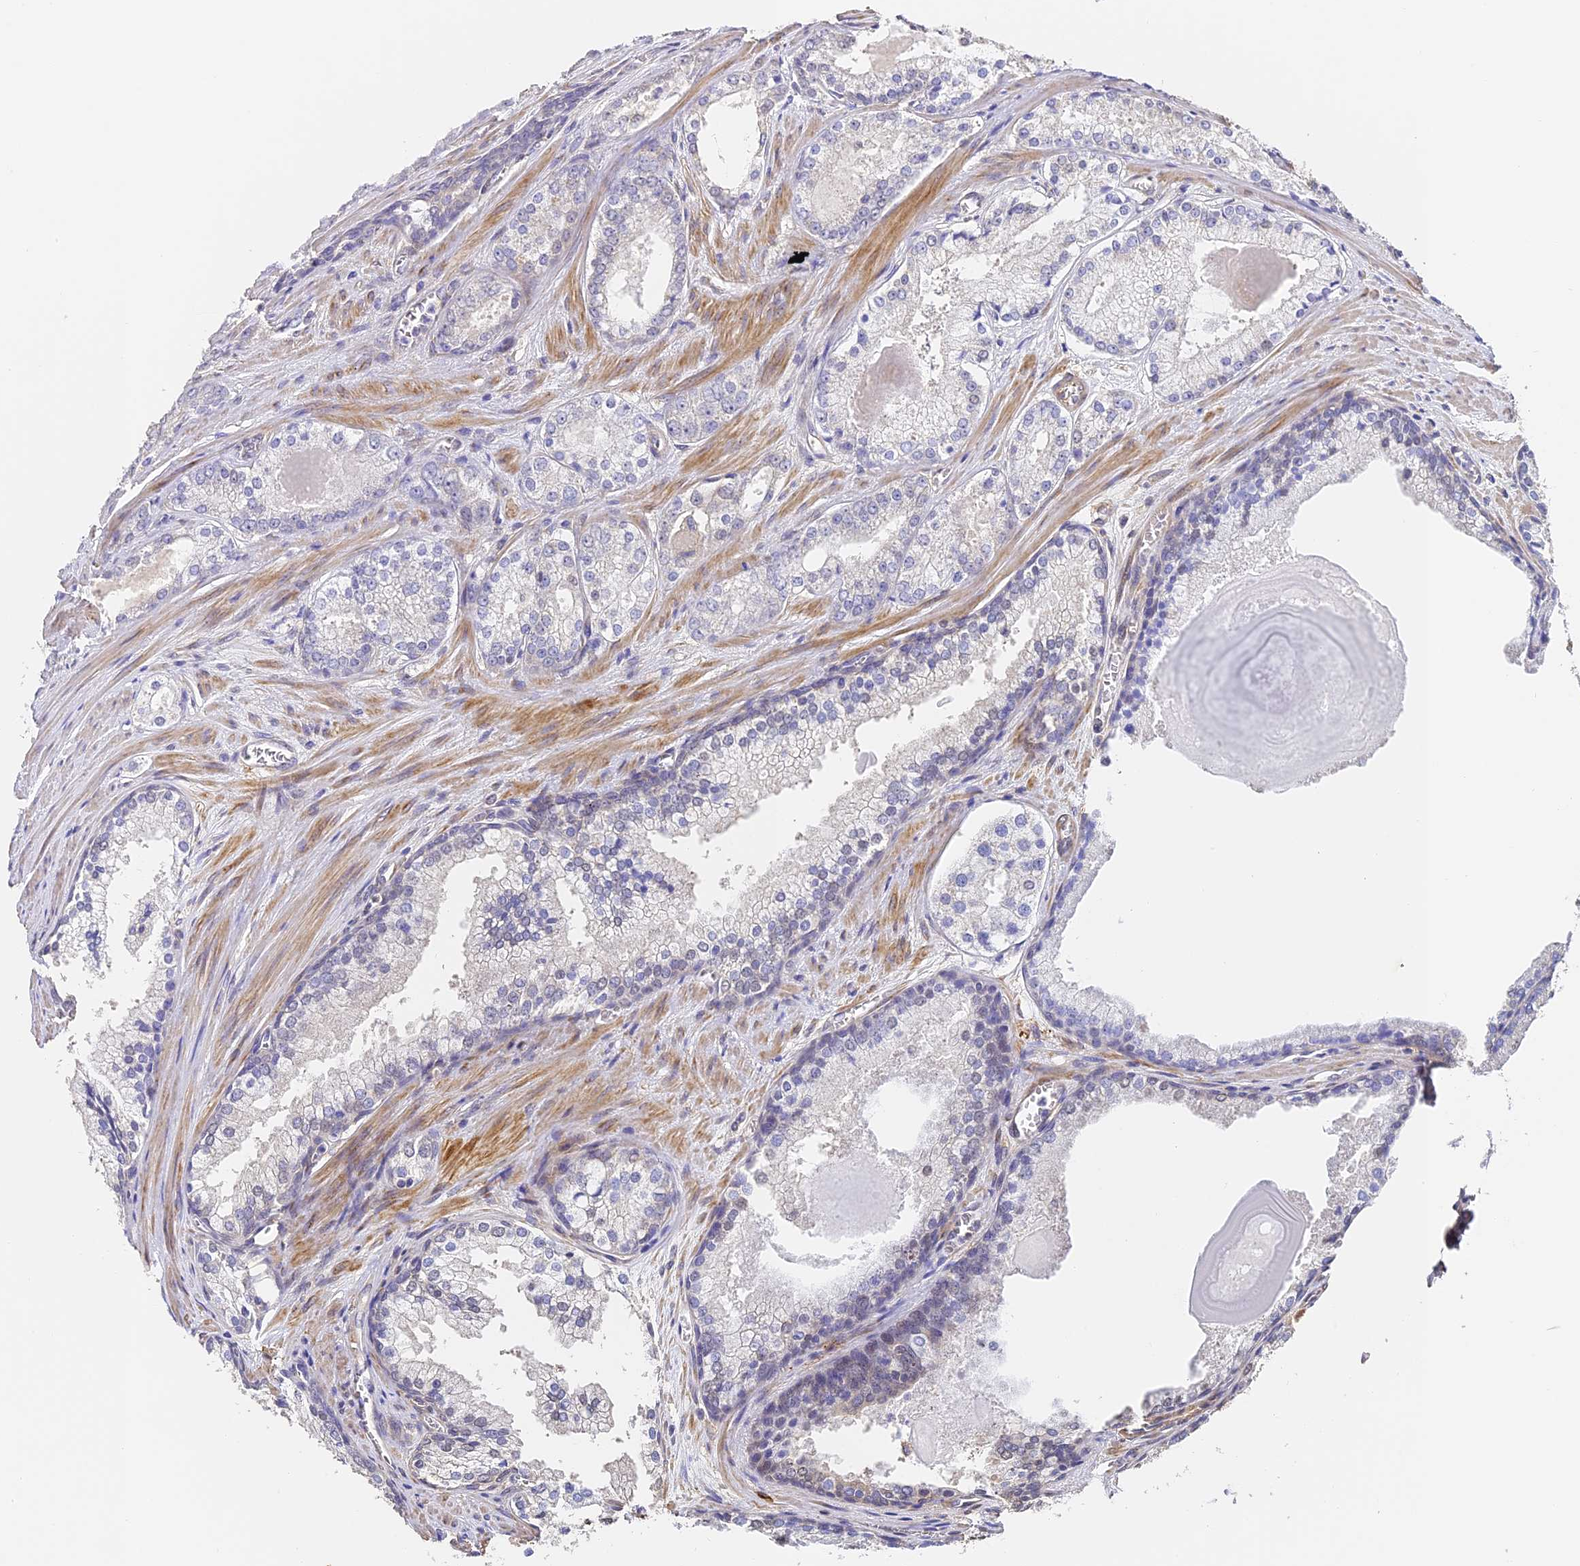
{"staining": {"intensity": "negative", "quantity": "none", "location": "none"}, "tissue": "prostate cancer", "cell_type": "Tumor cells", "image_type": "cancer", "snomed": [{"axis": "morphology", "description": "Adenocarcinoma, Low grade"}, {"axis": "topography", "description": "Prostate"}], "caption": "A photomicrograph of human prostate low-grade adenocarcinoma is negative for staining in tumor cells.", "gene": "SLC11A1", "patient": {"sex": "male", "age": 54}}